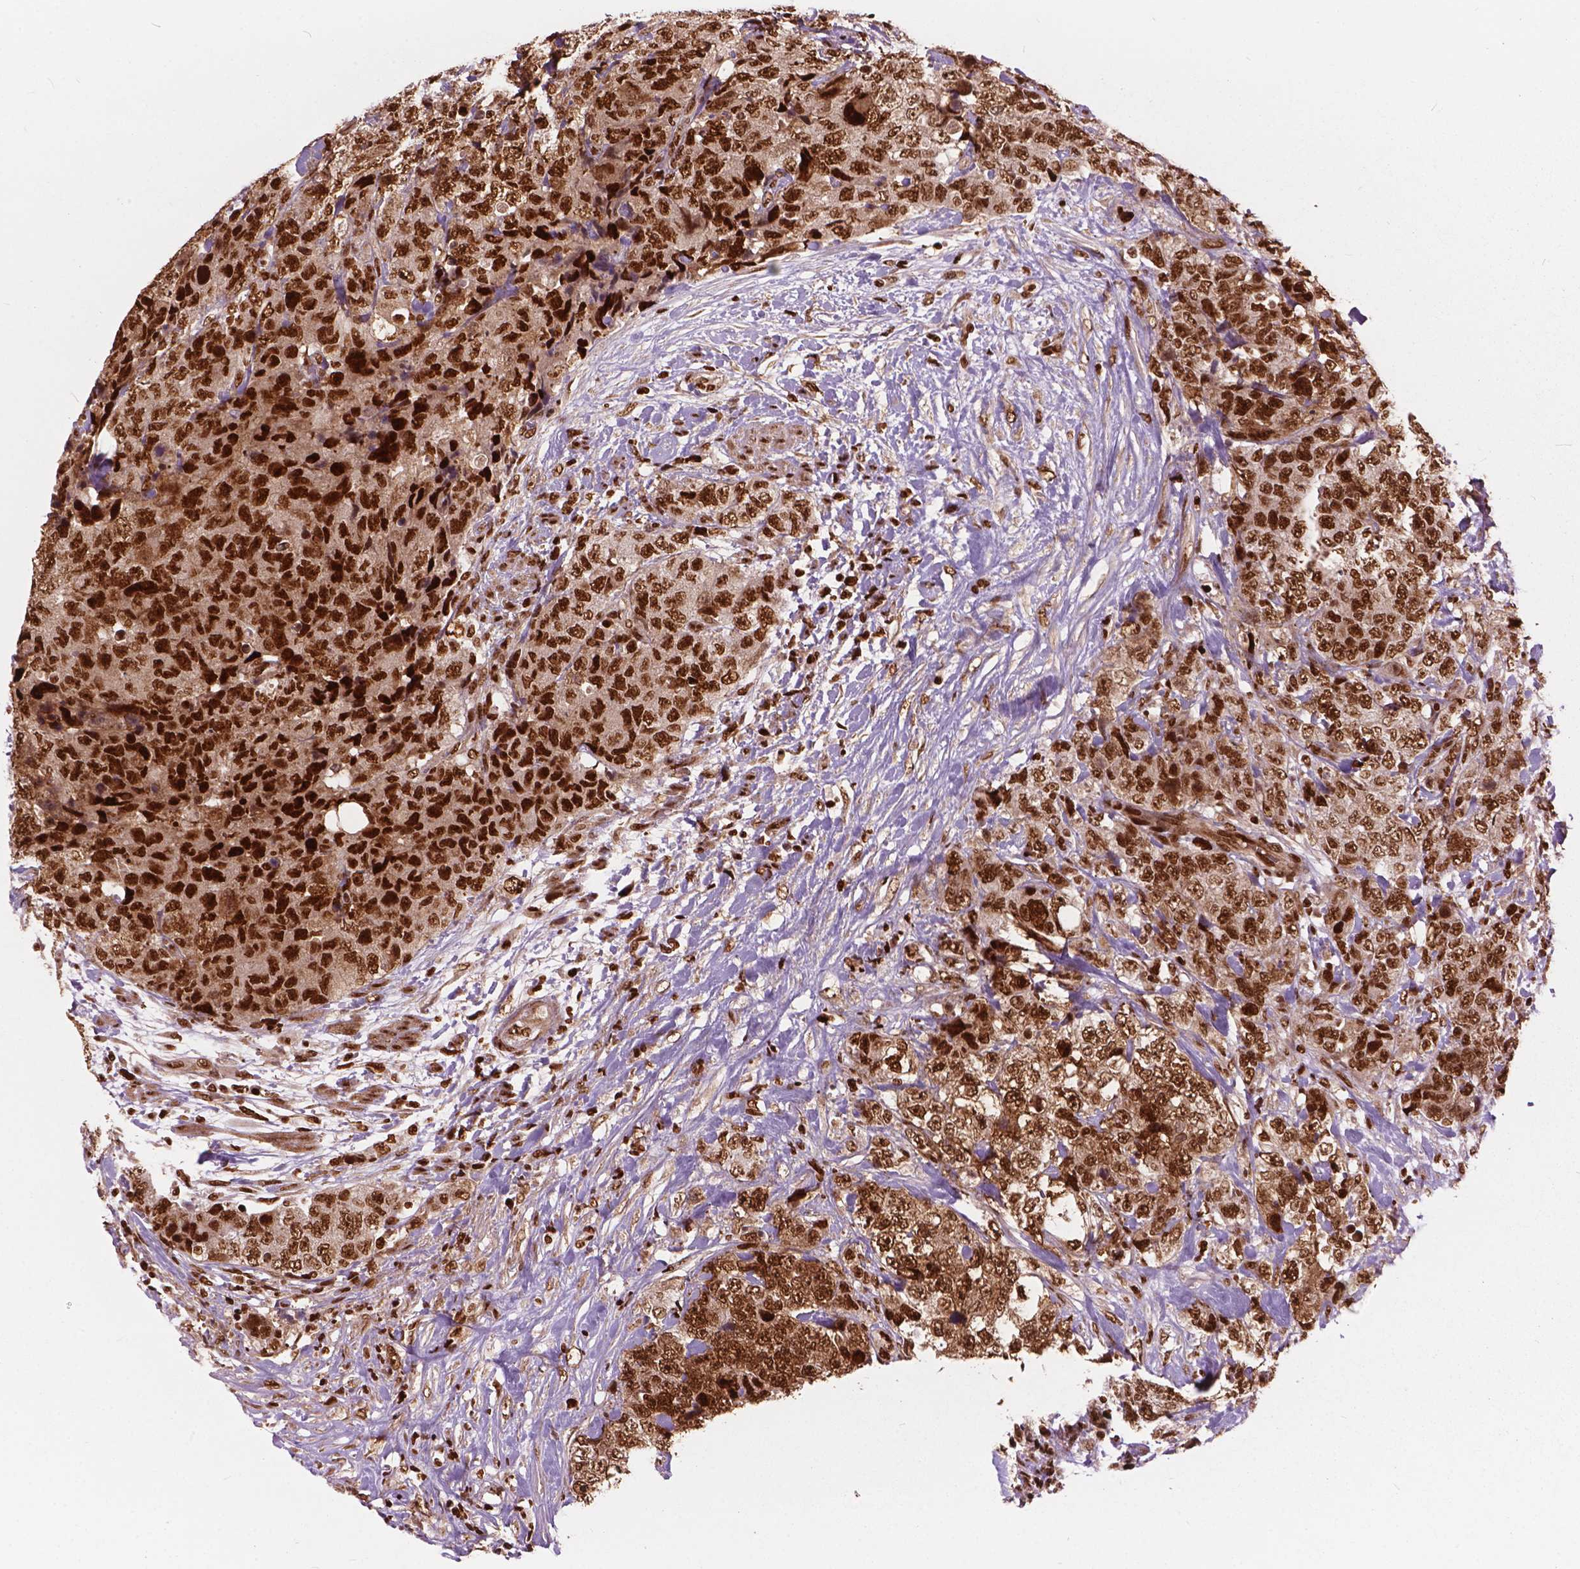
{"staining": {"intensity": "moderate", "quantity": ">75%", "location": "cytoplasmic/membranous,nuclear"}, "tissue": "urothelial cancer", "cell_type": "Tumor cells", "image_type": "cancer", "snomed": [{"axis": "morphology", "description": "Urothelial carcinoma, High grade"}, {"axis": "topography", "description": "Urinary bladder"}], "caption": "Immunohistochemistry image of high-grade urothelial carcinoma stained for a protein (brown), which shows medium levels of moderate cytoplasmic/membranous and nuclear staining in approximately >75% of tumor cells.", "gene": "ANP32B", "patient": {"sex": "female", "age": 78}}